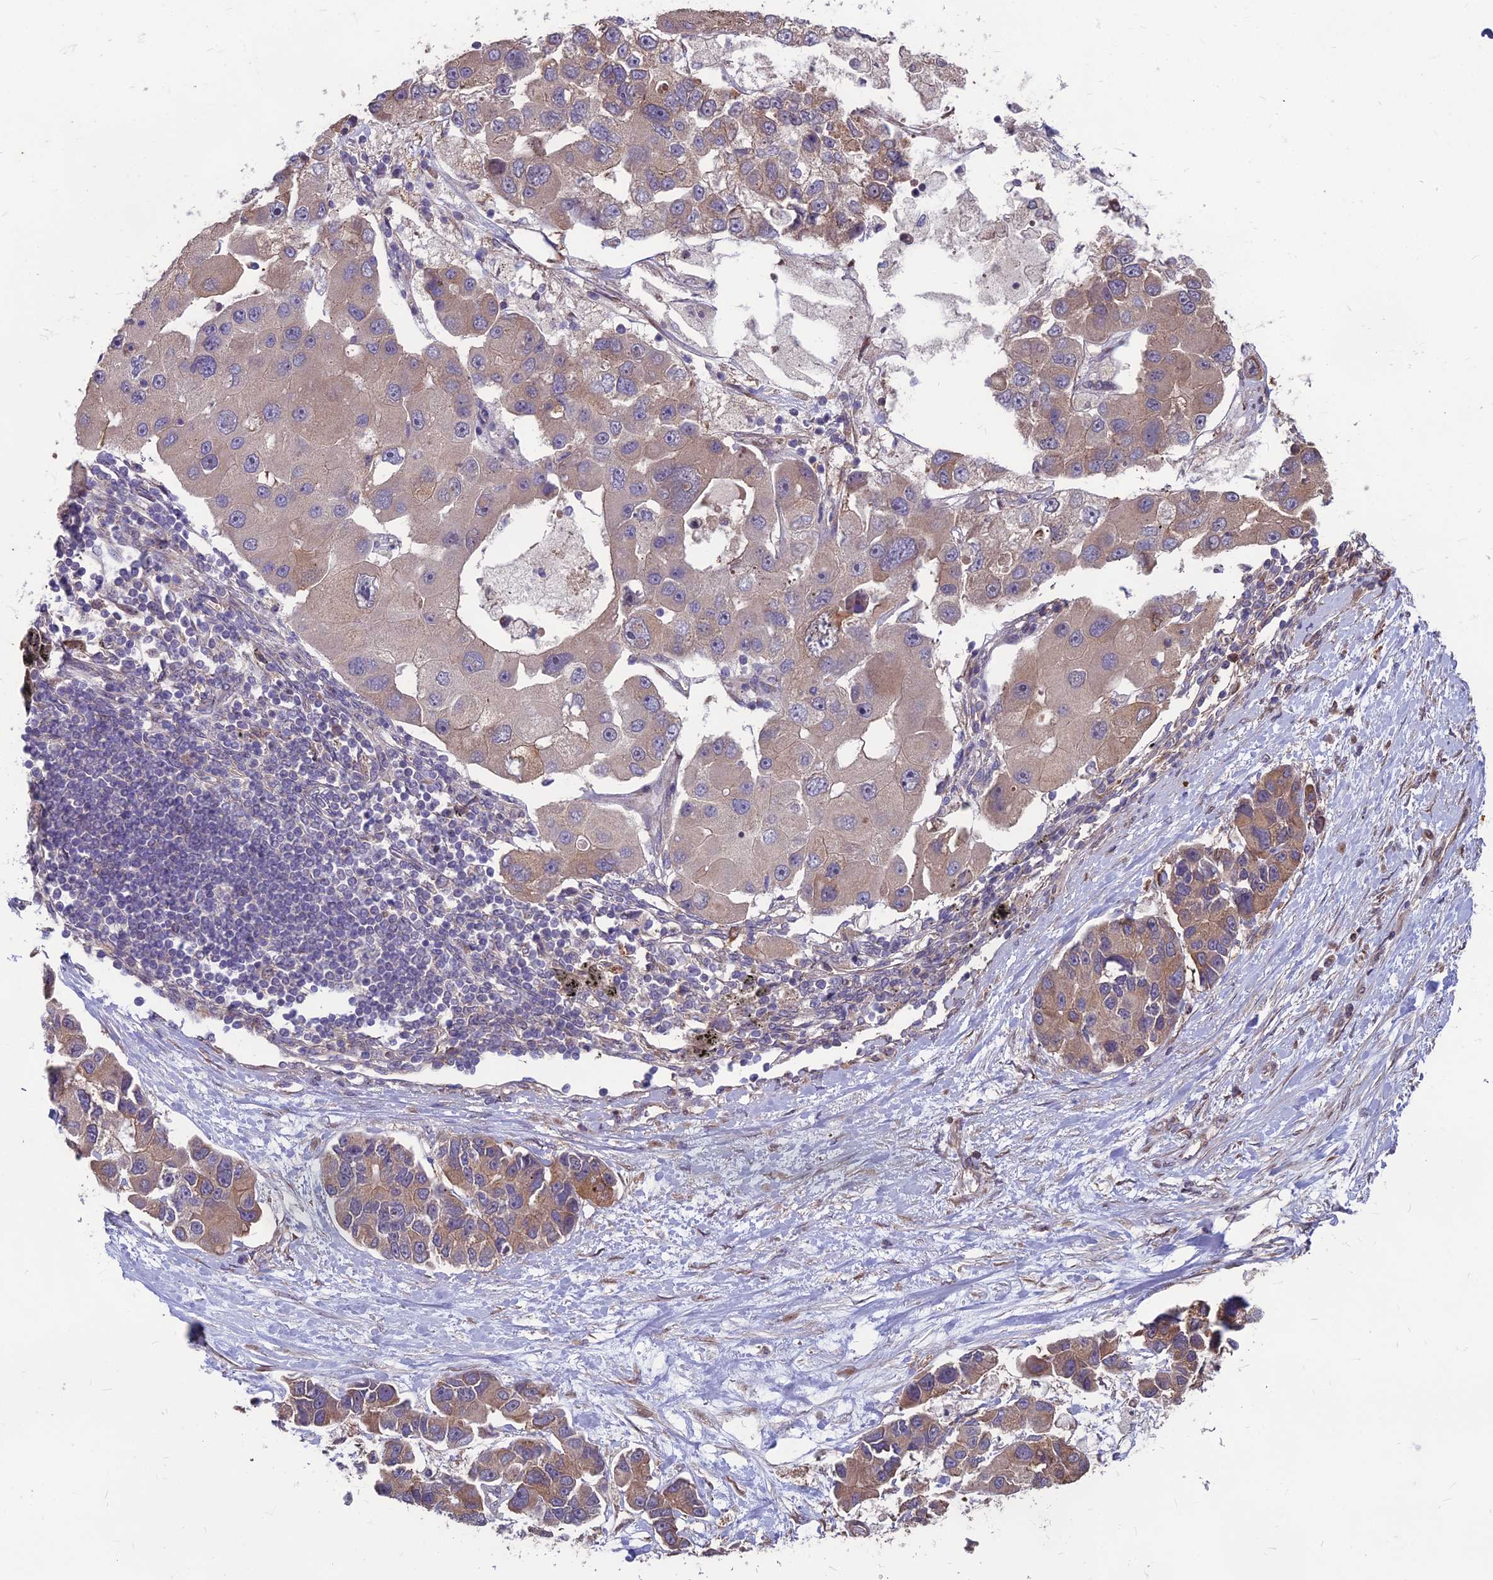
{"staining": {"intensity": "moderate", "quantity": "25%-75%", "location": "cytoplasmic/membranous"}, "tissue": "lung cancer", "cell_type": "Tumor cells", "image_type": "cancer", "snomed": [{"axis": "morphology", "description": "Adenocarcinoma, NOS"}, {"axis": "topography", "description": "Lung"}], "caption": "The histopathology image shows immunohistochemical staining of lung cancer. There is moderate cytoplasmic/membranous staining is identified in about 25%-75% of tumor cells. (DAB (3,3'-diaminobenzidine) = brown stain, brightfield microscopy at high magnification).", "gene": "LSM6", "patient": {"sex": "female", "age": 54}}